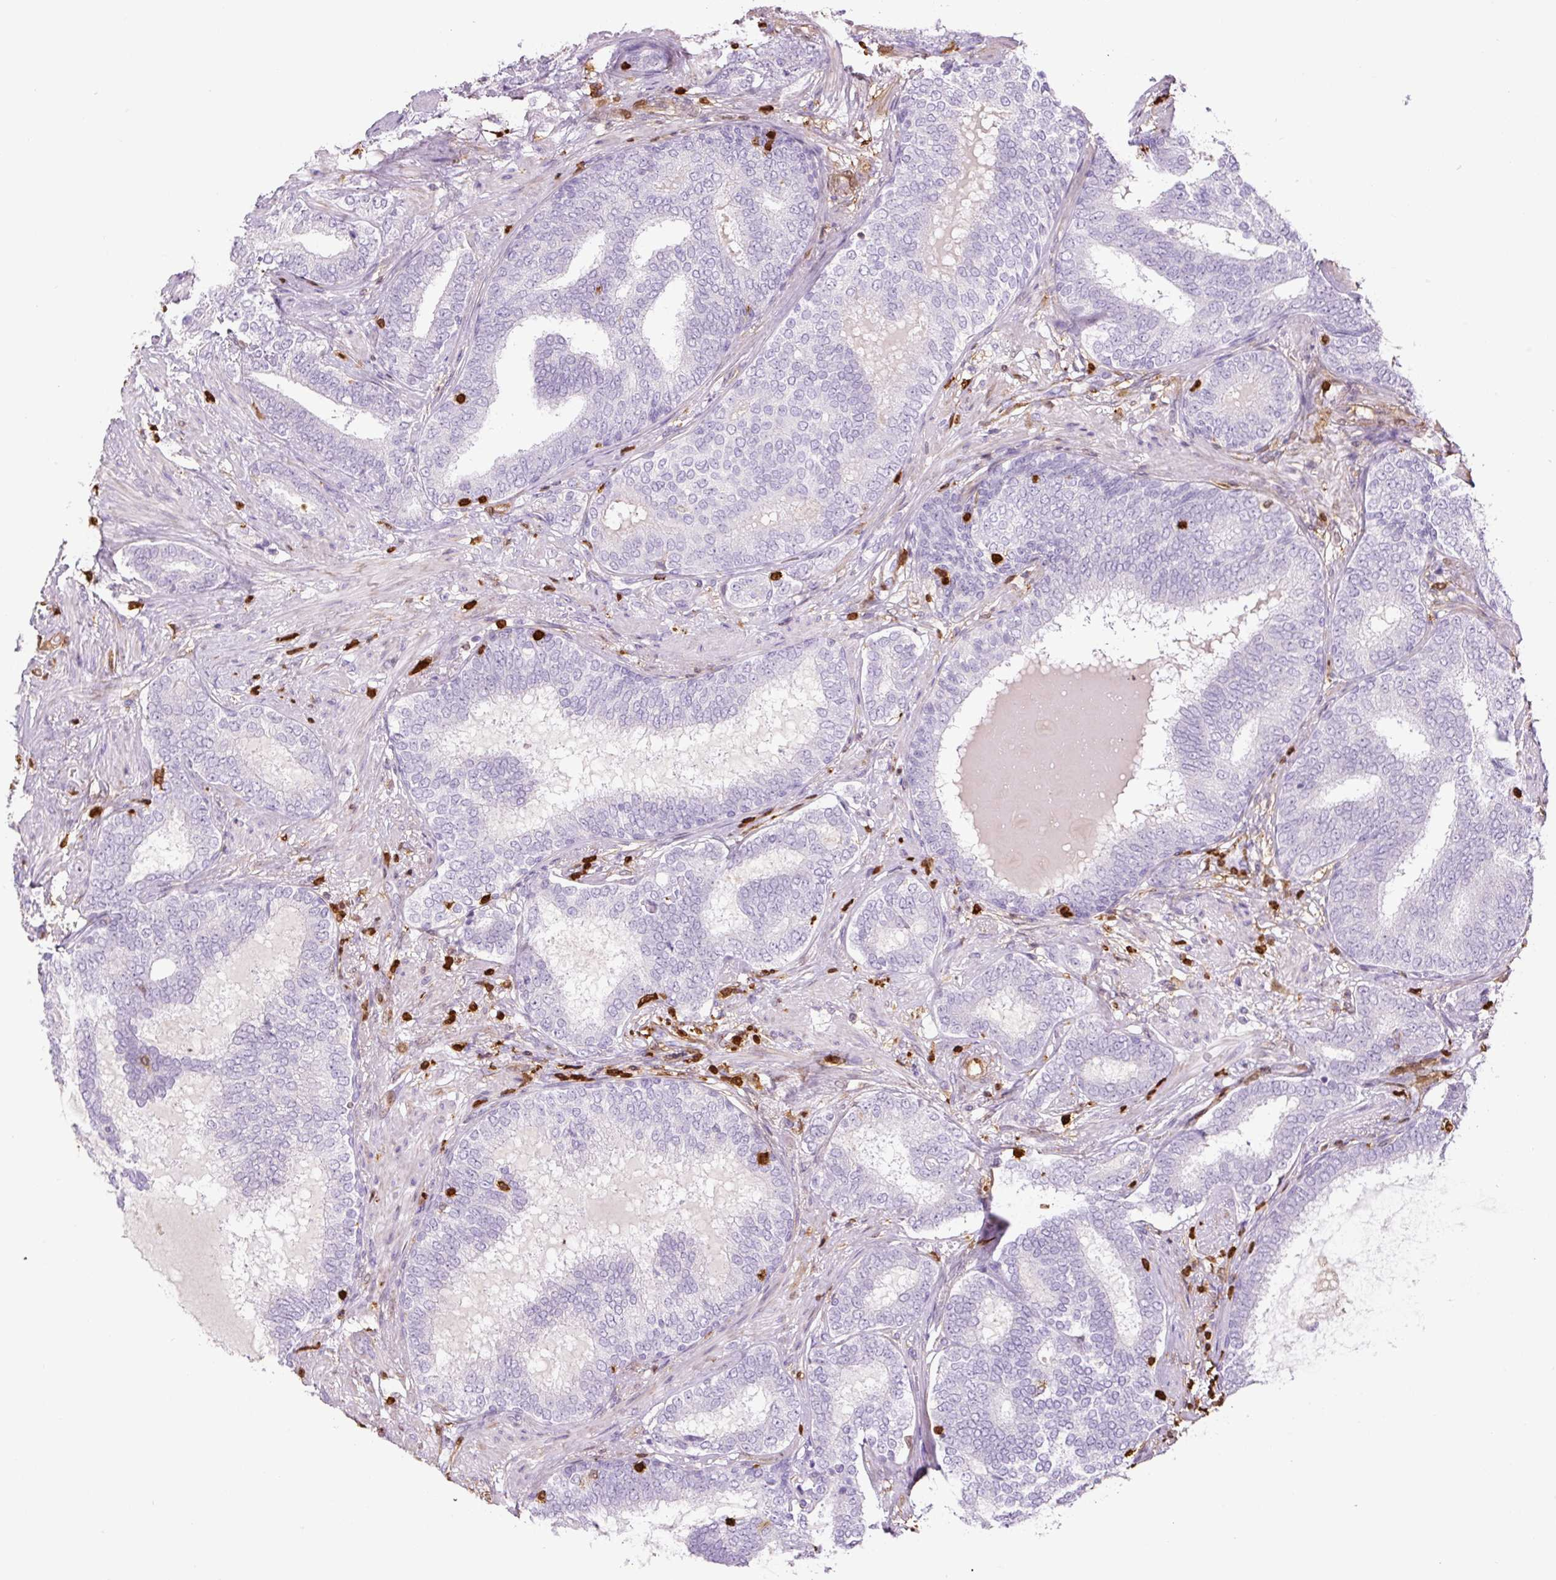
{"staining": {"intensity": "negative", "quantity": "none", "location": "none"}, "tissue": "prostate cancer", "cell_type": "Tumor cells", "image_type": "cancer", "snomed": [{"axis": "morphology", "description": "Adenocarcinoma, High grade"}, {"axis": "topography", "description": "Prostate"}], "caption": "Immunohistochemistry micrograph of neoplastic tissue: prostate cancer stained with DAB displays no significant protein expression in tumor cells.", "gene": "S100A4", "patient": {"sex": "male", "age": 72}}